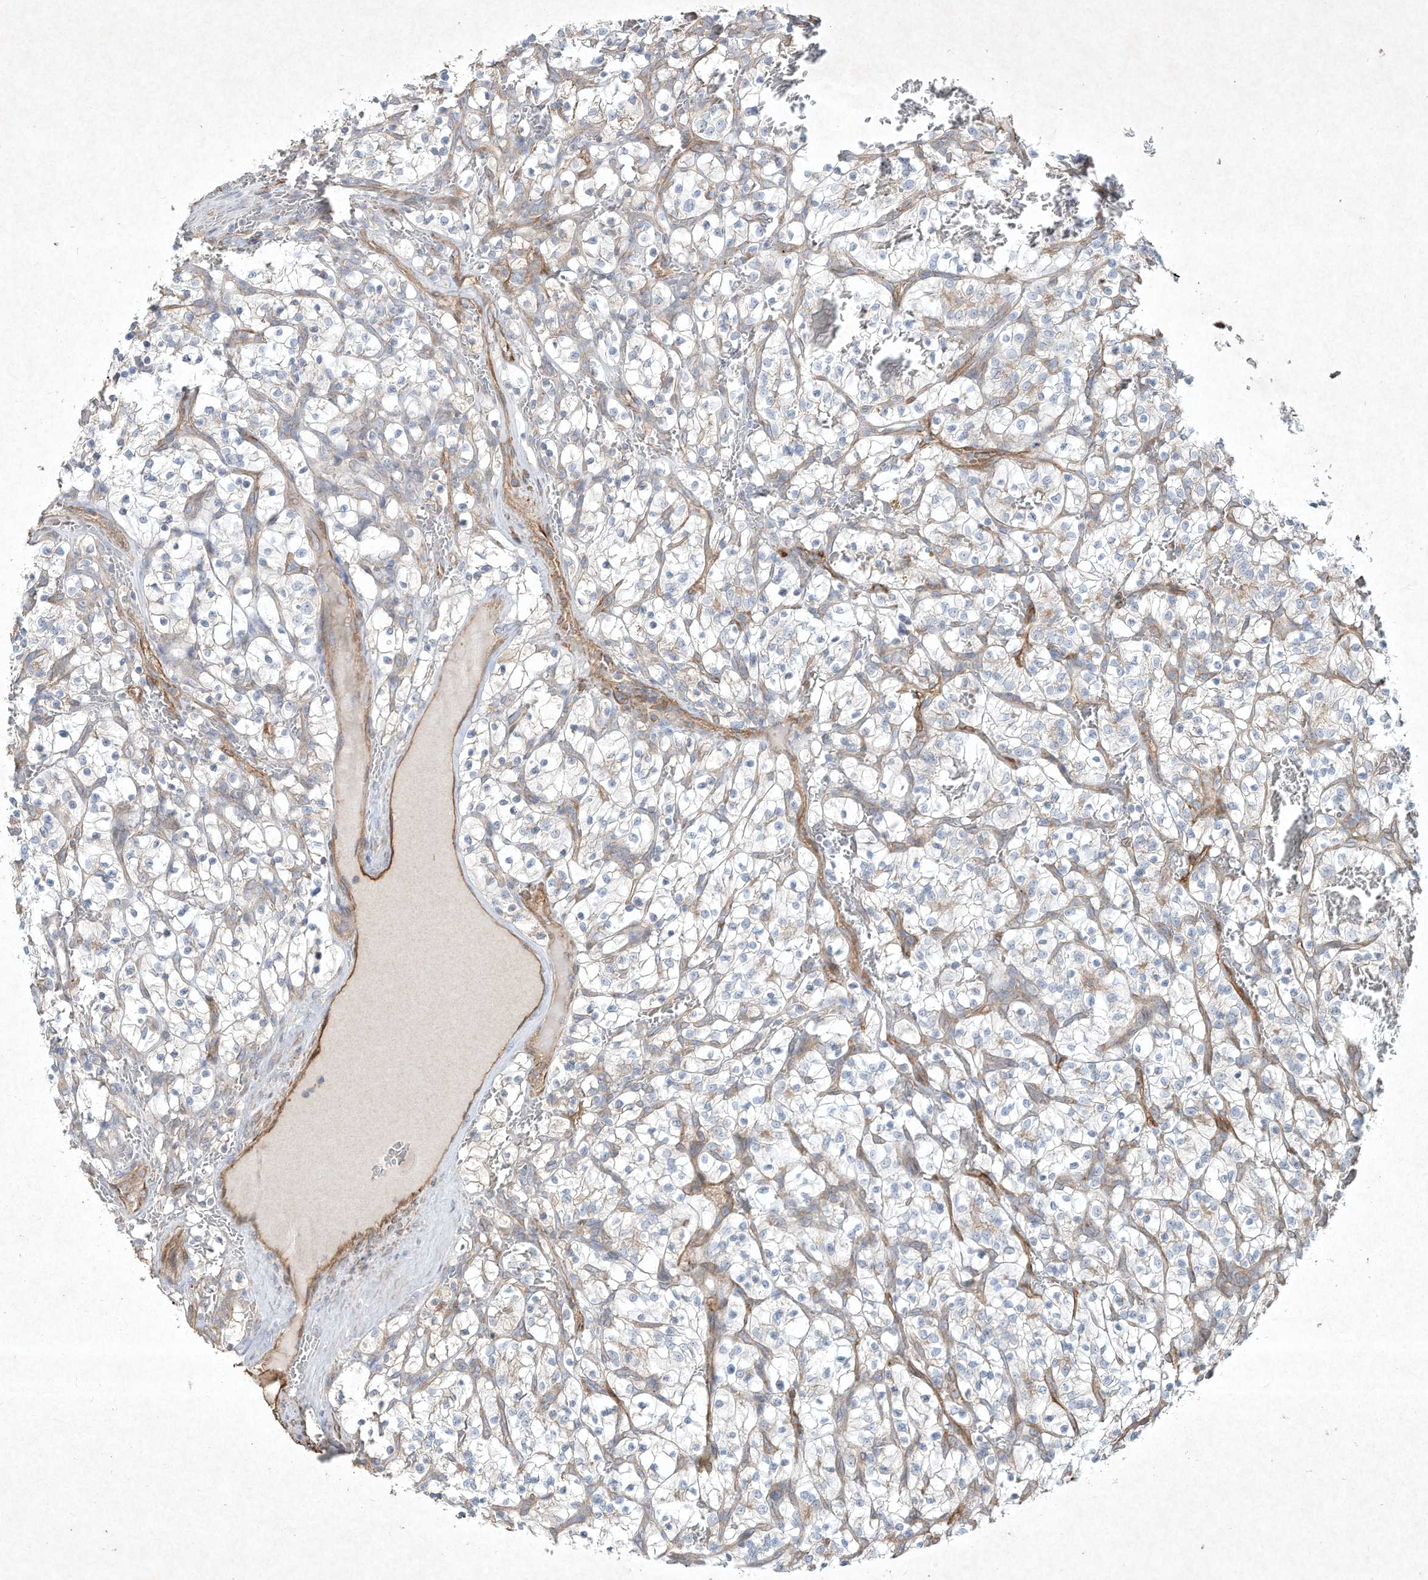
{"staining": {"intensity": "negative", "quantity": "none", "location": "none"}, "tissue": "renal cancer", "cell_type": "Tumor cells", "image_type": "cancer", "snomed": [{"axis": "morphology", "description": "Adenocarcinoma, NOS"}, {"axis": "topography", "description": "Kidney"}], "caption": "DAB (3,3'-diaminobenzidine) immunohistochemical staining of human renal adenocarcinoma reveals no significant staining in tumor cells.", "gene": "HTR5A", "patient": {"sex": "female", "age": 57}}